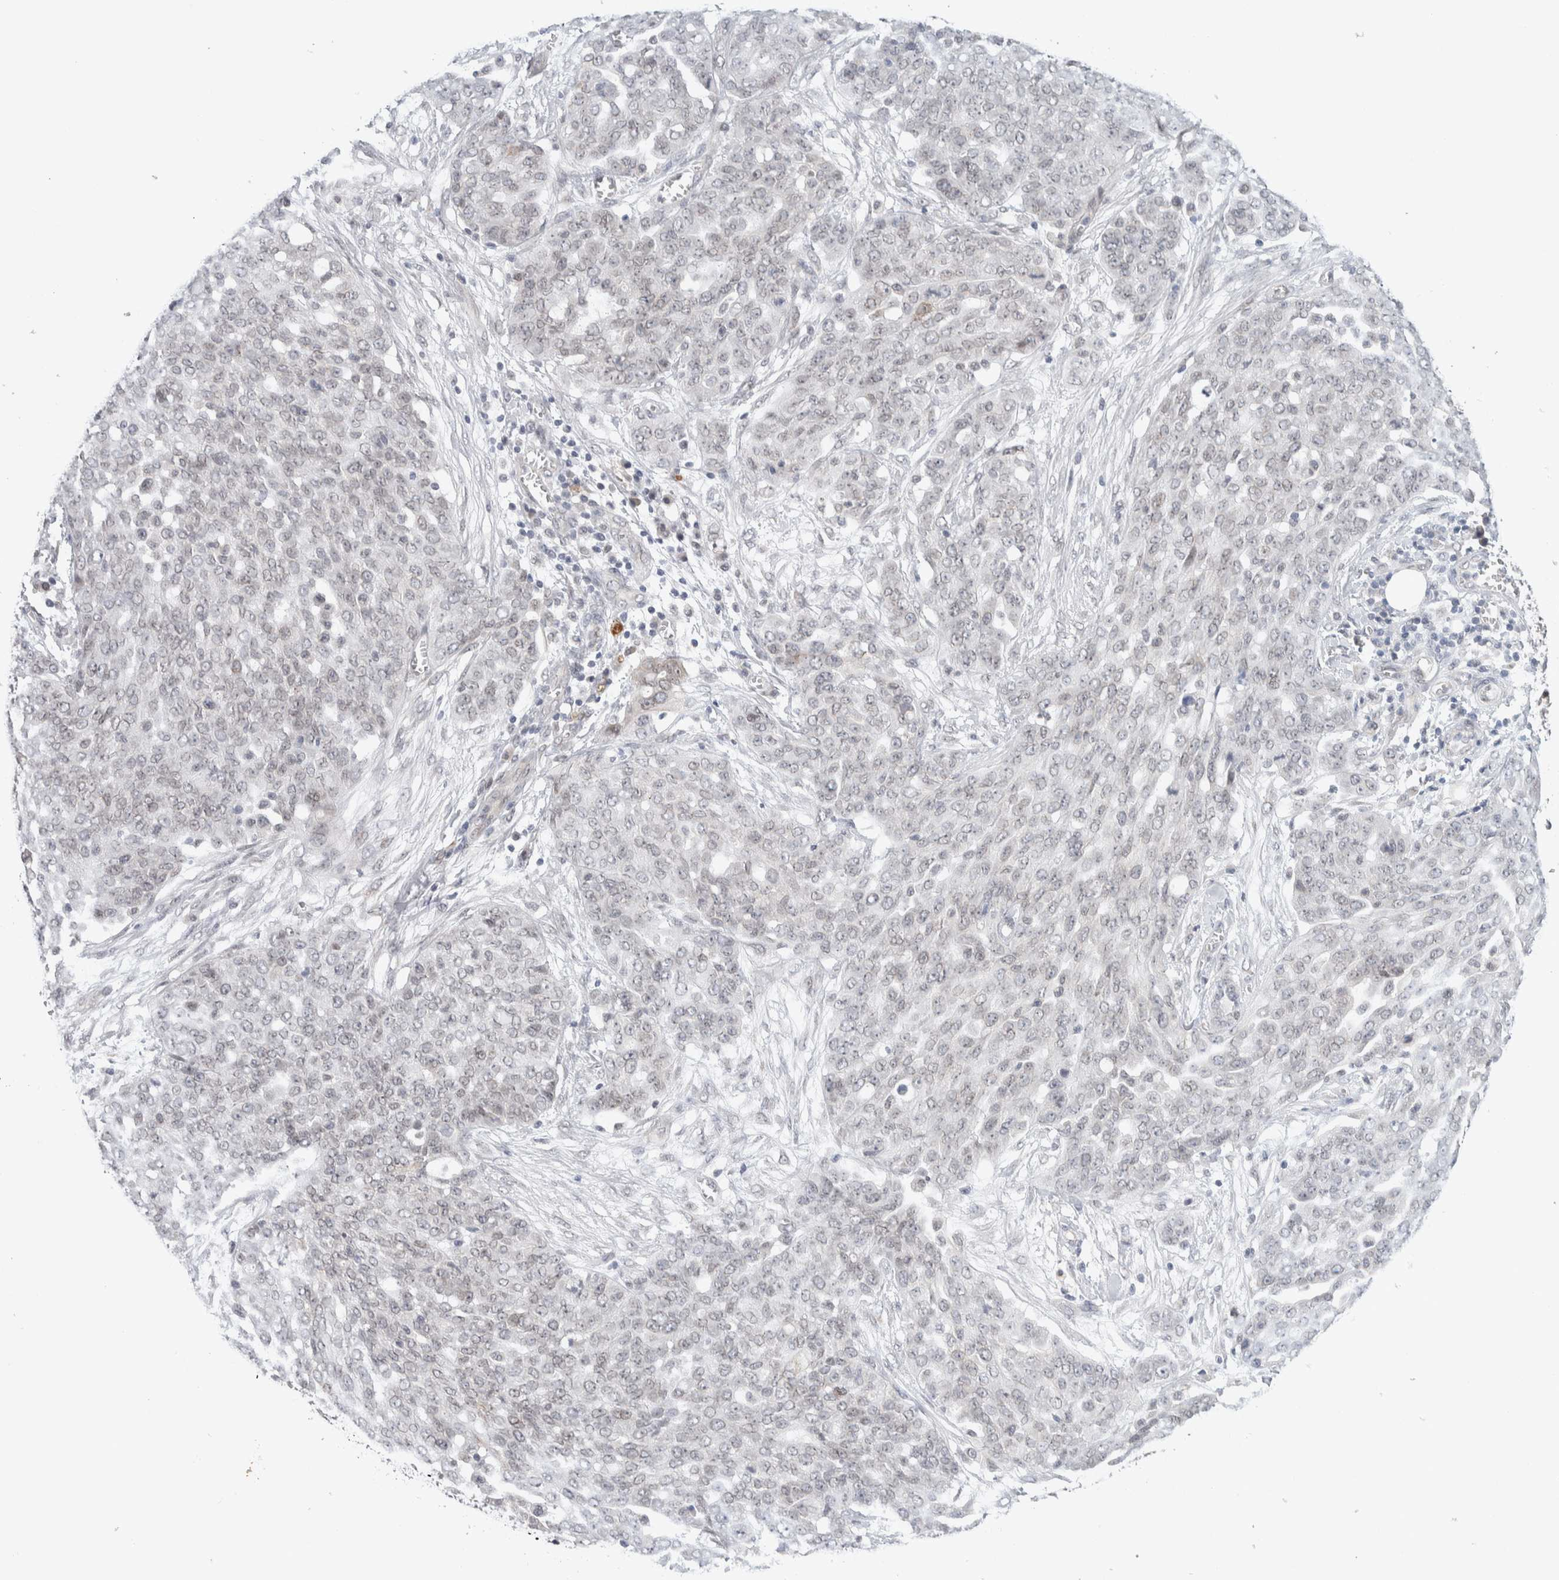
{"staining": {"intensity": "negative", "quantity": "none", "location": "none"}, "tissue": "ovarian cancer", "cell_type": "Tumor cells", "image_type": "cancer", "snomed": [{"axis": "morphology", "description": "Cystadenocarcinoma, serous, NOS"}, {"axis": "topography", "description": "Soft tissue"}, {"axis": "topography", "description": "Ovary"}], "caption": "A photomicrograph of human serous cystadenocarcinoma (ovarian) is negative for staining in tumor cells.", "gene": "CRAT", "patient": {"sex": "female", "age": 57}}